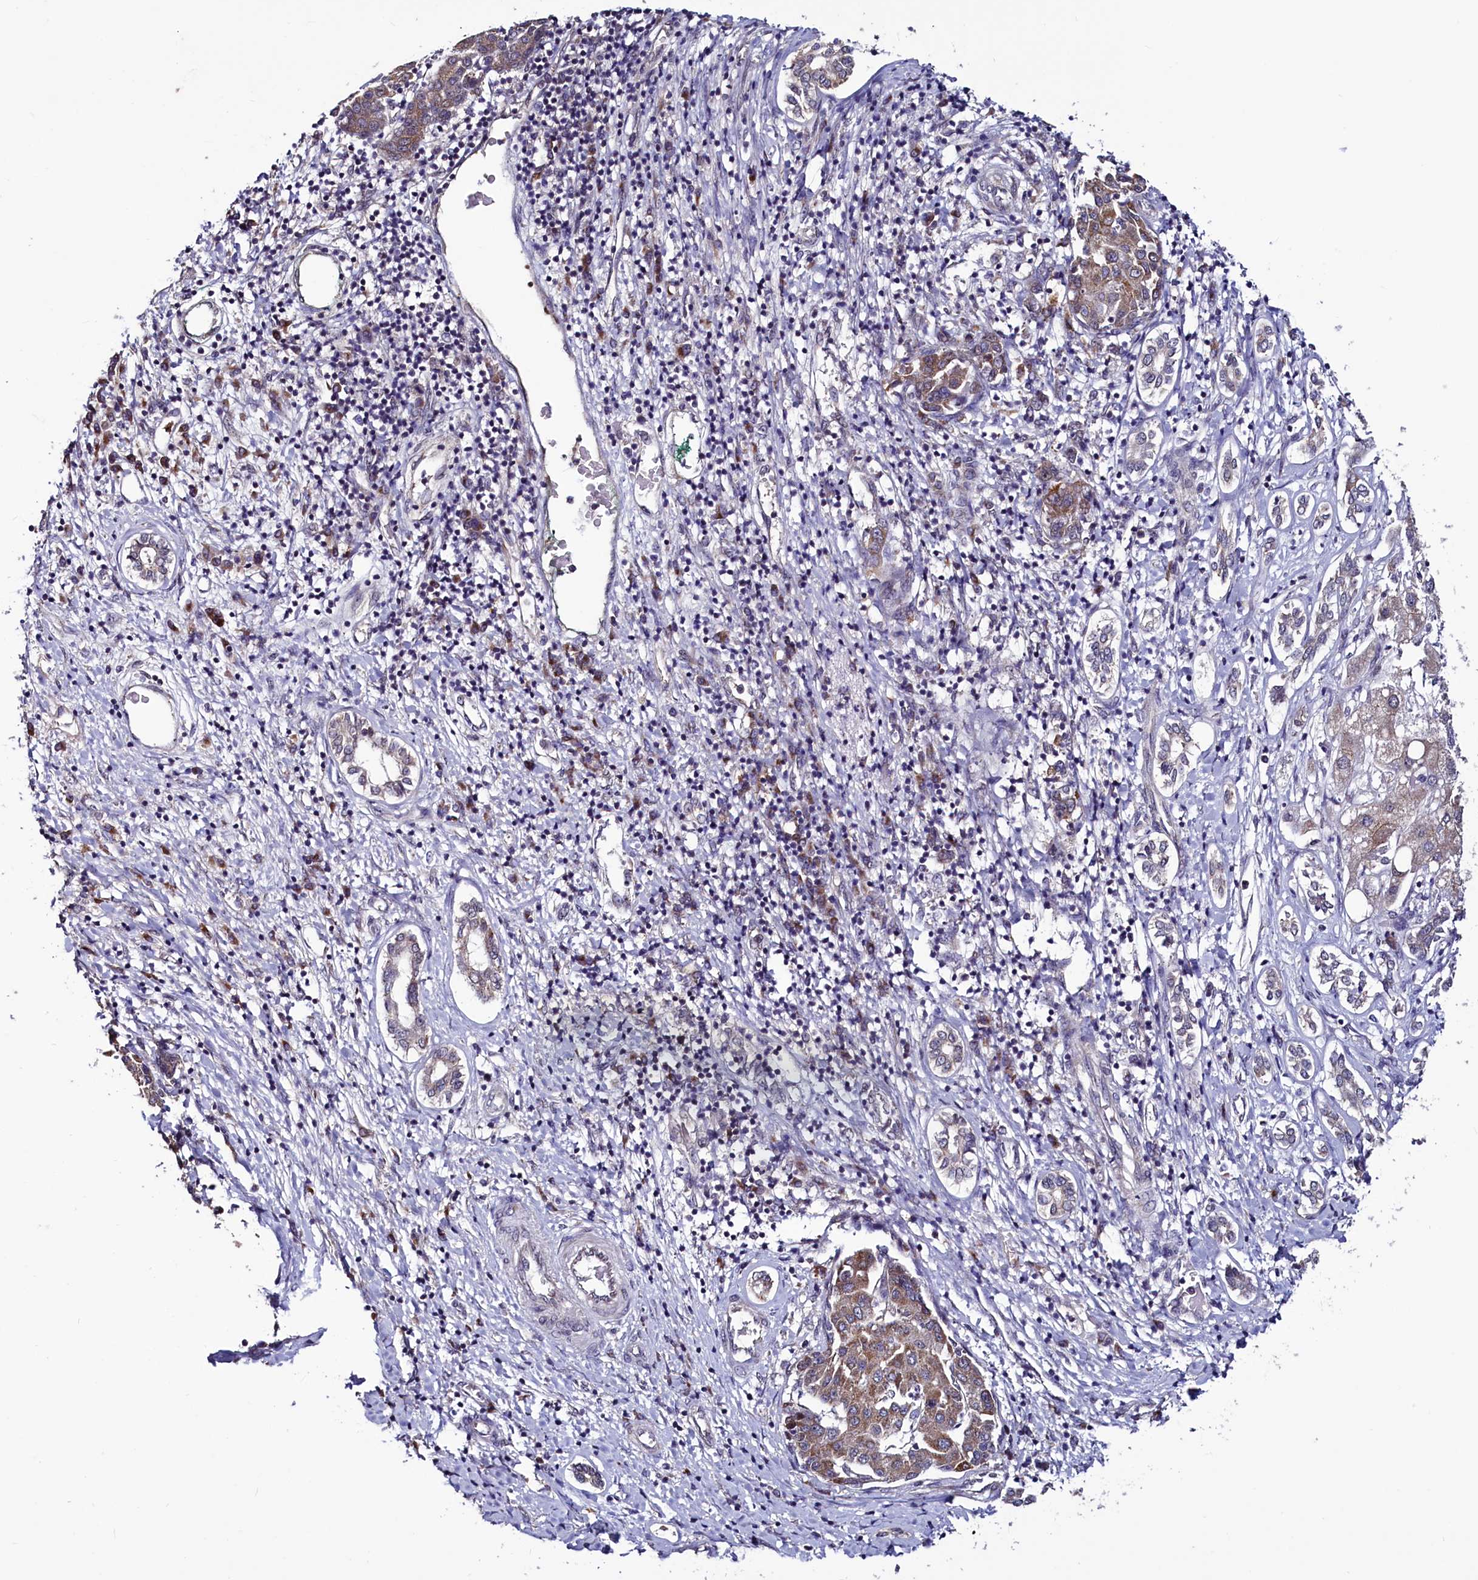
{"staining": {"intensity": "moderate", "quantity": "25%-75%", "location": "cytoplasmic/membranous"}, "tissue": "liver cancer", "cell_type": "Tumor cells", "image_type": "cancer", "snomed": [{"axis": "morphology", "description": "Carcinoma, Hepatocellular, NOS"}, {"axis": "topography", "description": "Liver"}], "caption": "Immunohistochemical staining of human liver cancer displays medium levels of moderate cytoplasmic/membranous protein expression in about 25%-75% of tumor cells.", "gene": "SEC24C", "patient": {"sex": "male", "age": 65}}